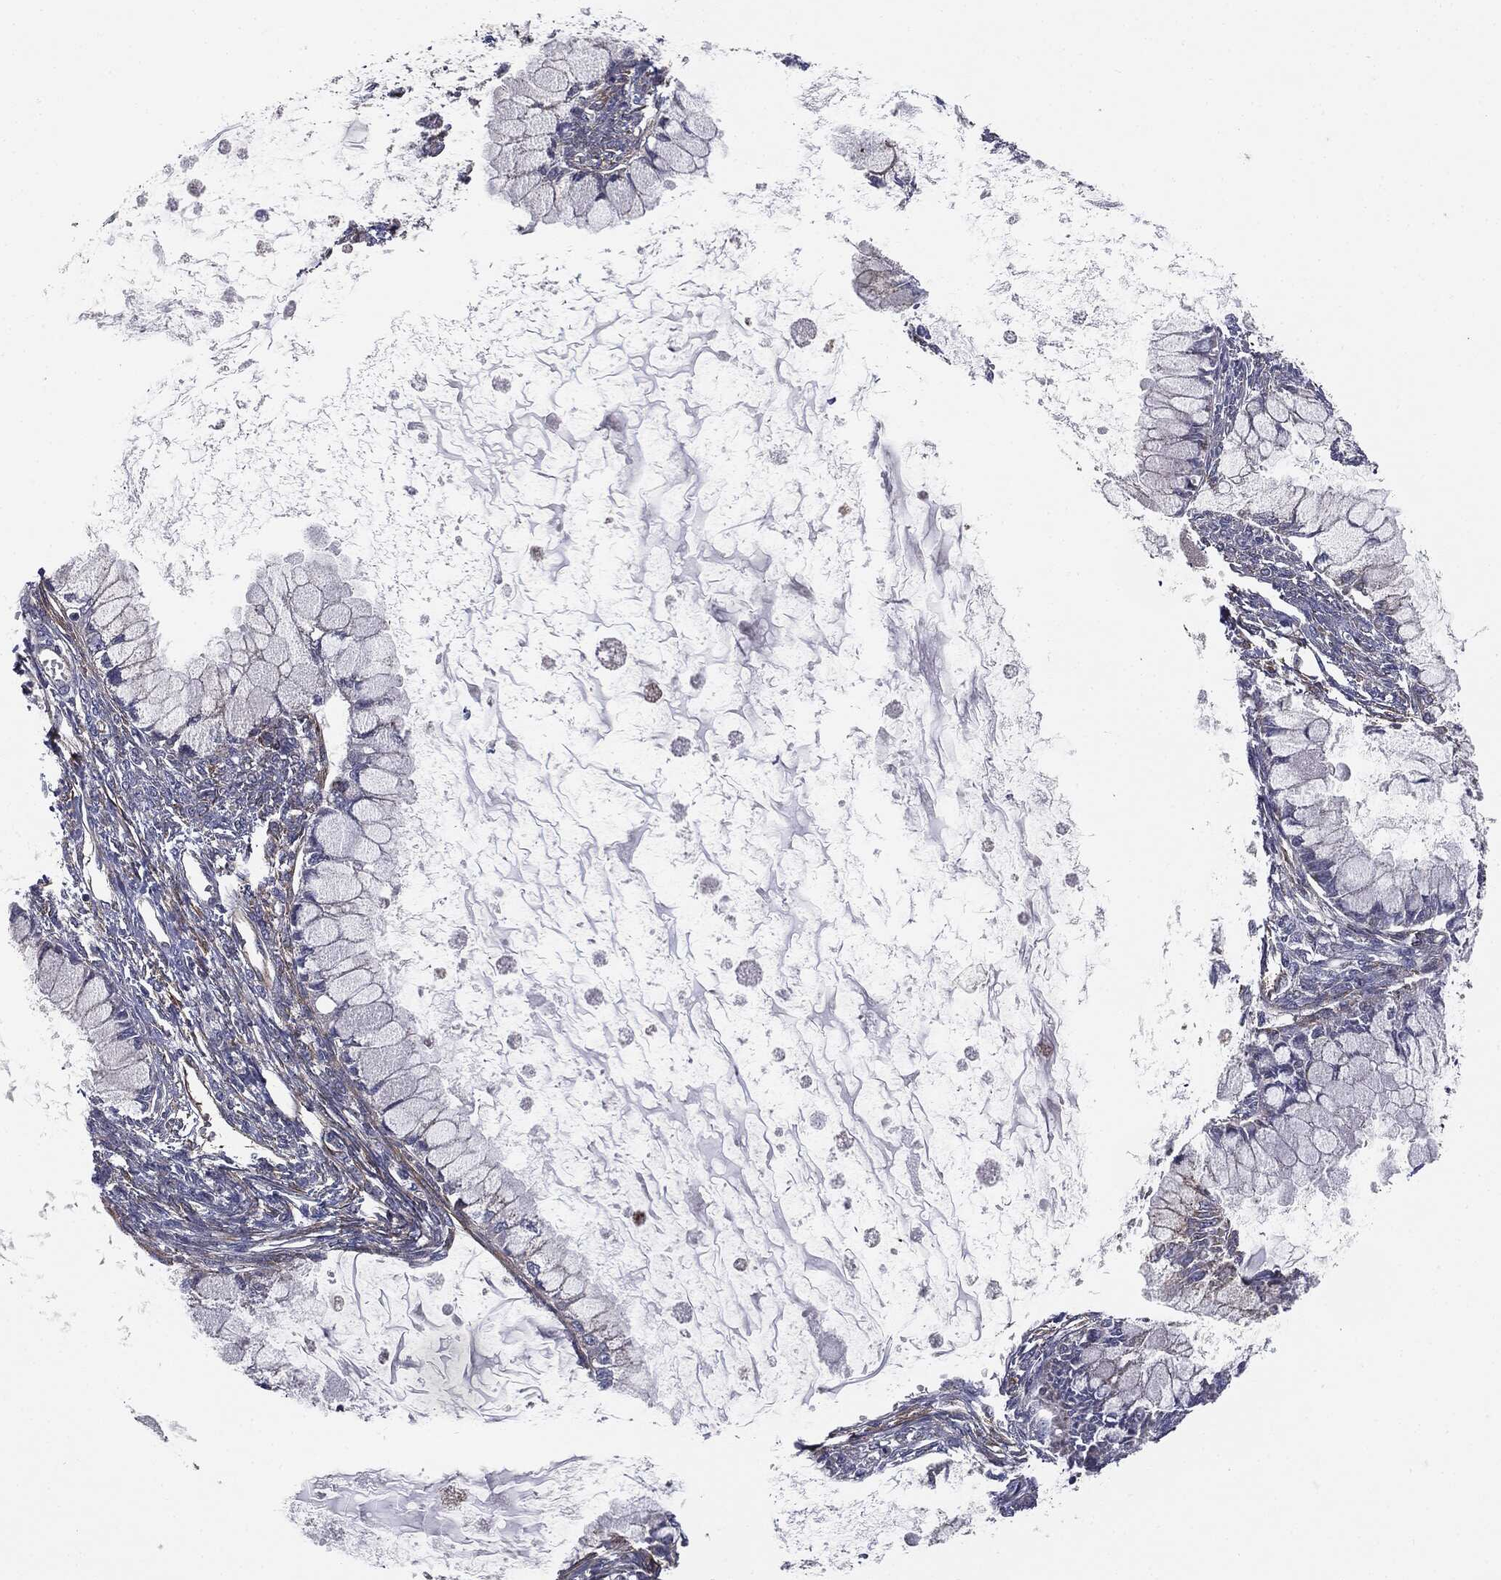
{"staining": {"intensity": "negative", "quantity": "none", "location": "none"}, "tissue": "ovarian cancer", "cell_type": "Tumor cells", "image_type": "cancer", "snomed": [{"axis": "morphology", "description": "Cystadenocarcinoma, mucinous, NOS"}, {"axis": "topography", "description": "Ovary"}], "caption": "This is an immunohistochemistry (IHC) image of human ovarian mucinous cystadenocarcinoma. There is no staining in tumor cells.", "gene": "KRT5", "patient": {"sex": "female", "age": 34}}